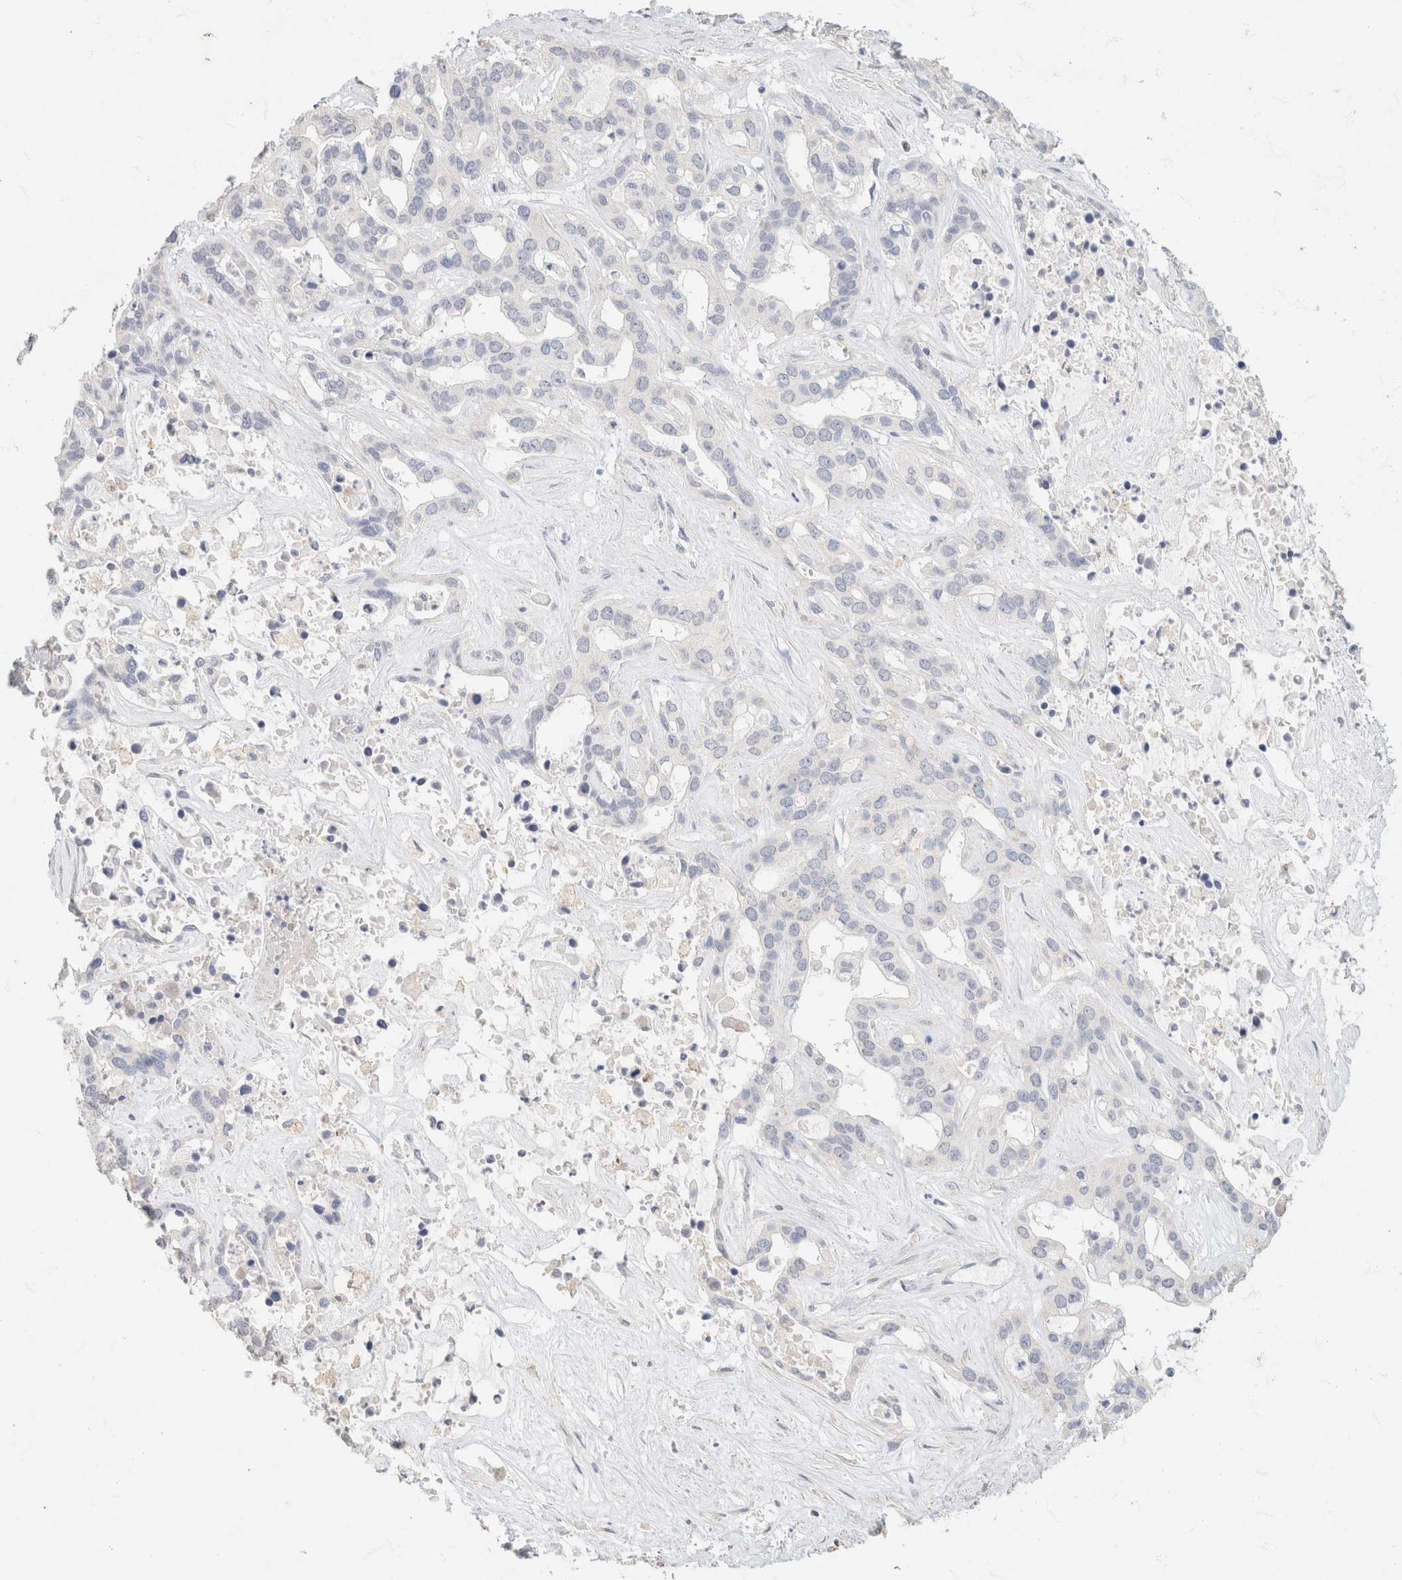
{"staining": {"intensity": "negative", "quantity": "none", "location": "none"}, "tissue": "liver cancer", "cell_type": "Tumor cells", "image_type": "cancer", "snomed": [{"axis": "morphology", "description": "Cholangiocarcinoma"}, {"axis": "topography", "description": "Liver"}], "caption": "This histopathology image is of cholangiocarcinoma (liver) stained with immunohistochemistry to label a protein in brown with the nuclei are counter-stained blue. There is no positivity in tumor cells. Nuclei are stained in blue.", "gene": "CA12", "patient": {"sex": "female", "age": 65}}